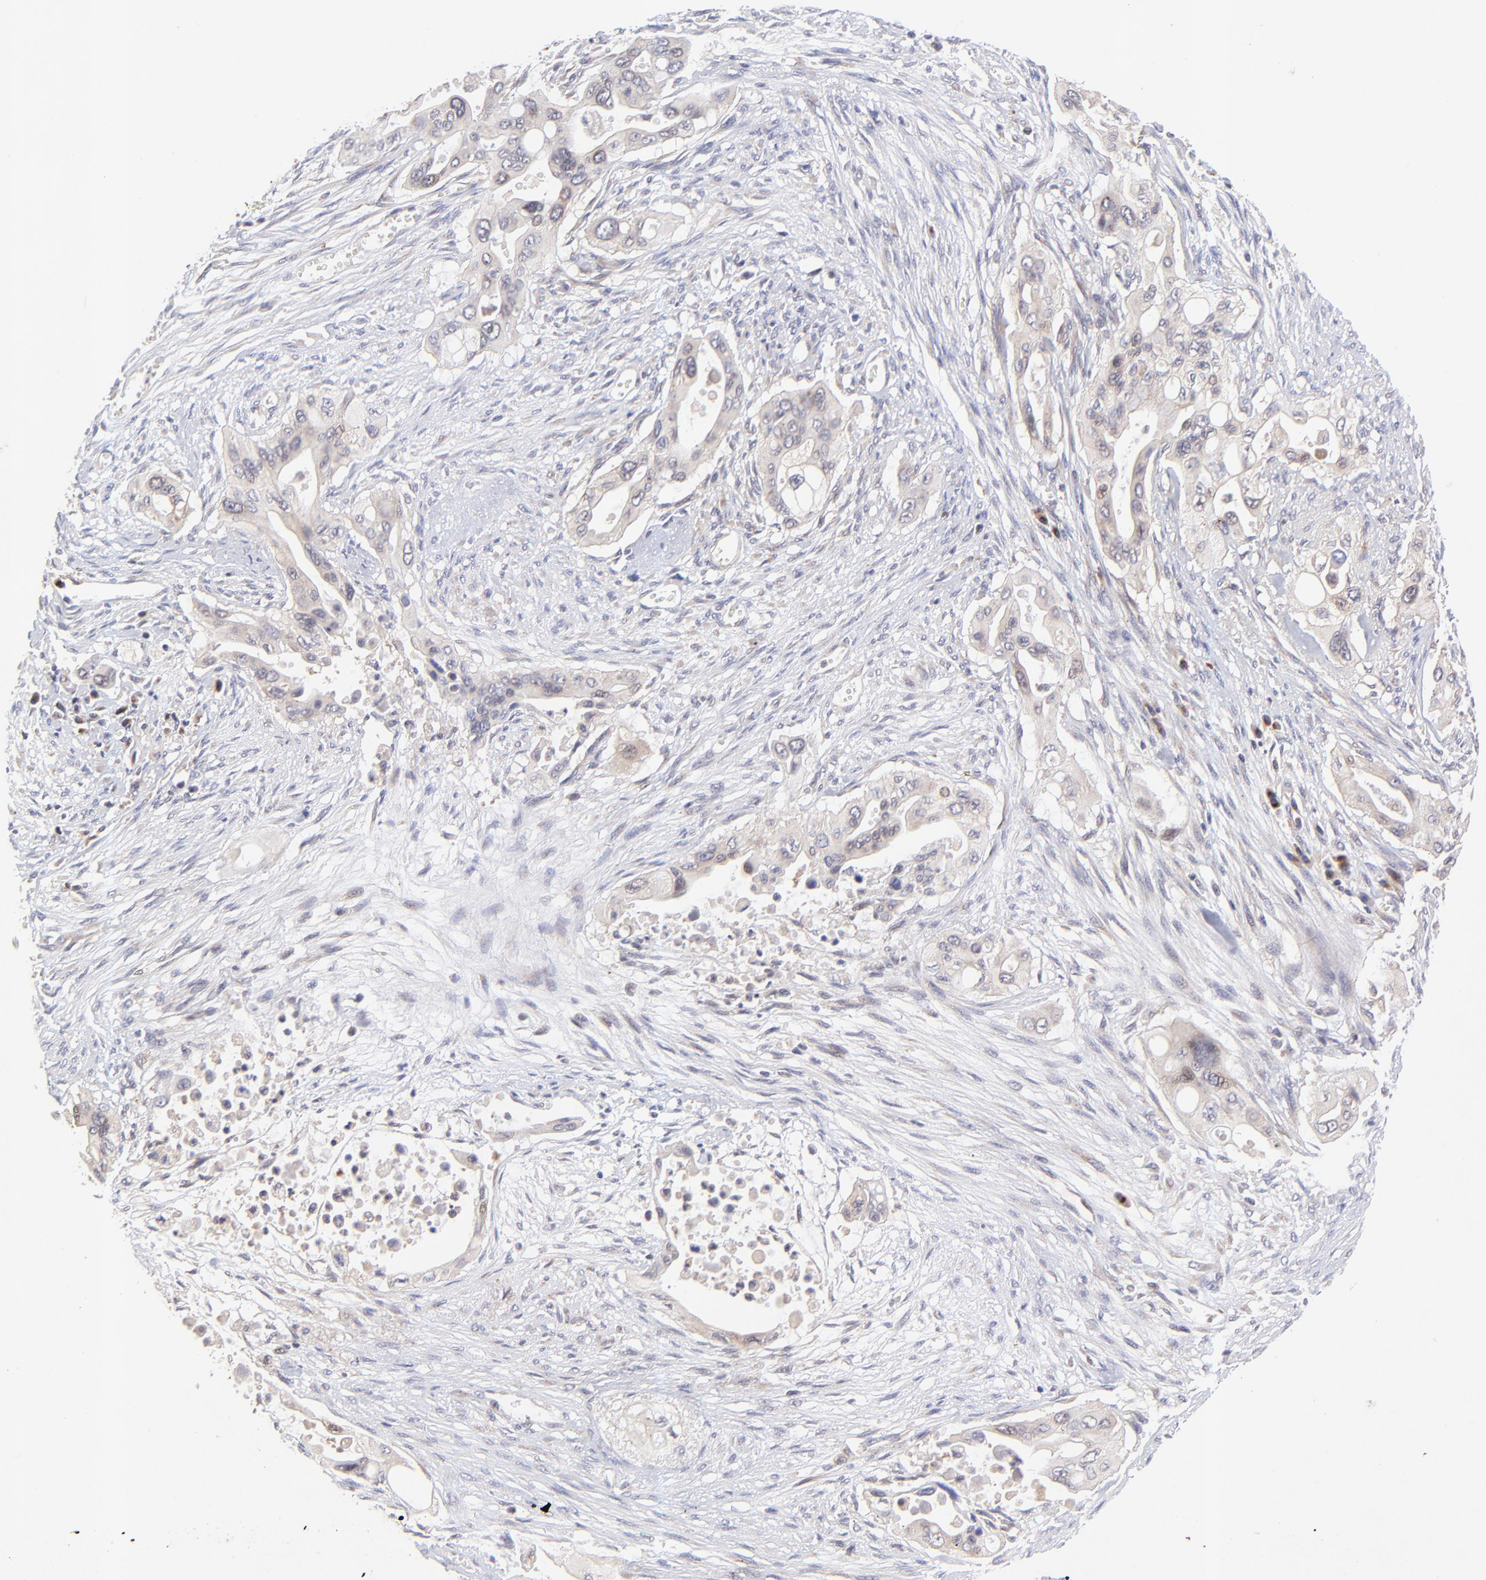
{"staining": {"intensity": "weak", "quantity": ">75%", "location": "cytoplasmic/membranous"}, "tissue": "pancreatic cancer", "cell_type": "Tumor cells", "image_type": "cancer", "snomed": [{"axis": "morphology", "description": "Adenocarcinoma, NOS"}, {"axis": "topography", "description": "Pancreas"}], "caption": "The image reveals immunohistochemical staining of pancreatic cancer. There is weak cytoplasmic/membranous positivity is appreciated in about >75% of tumor cells.", "gene": "TNRC6B", "patient": {"sex": "male", "age": 77}}